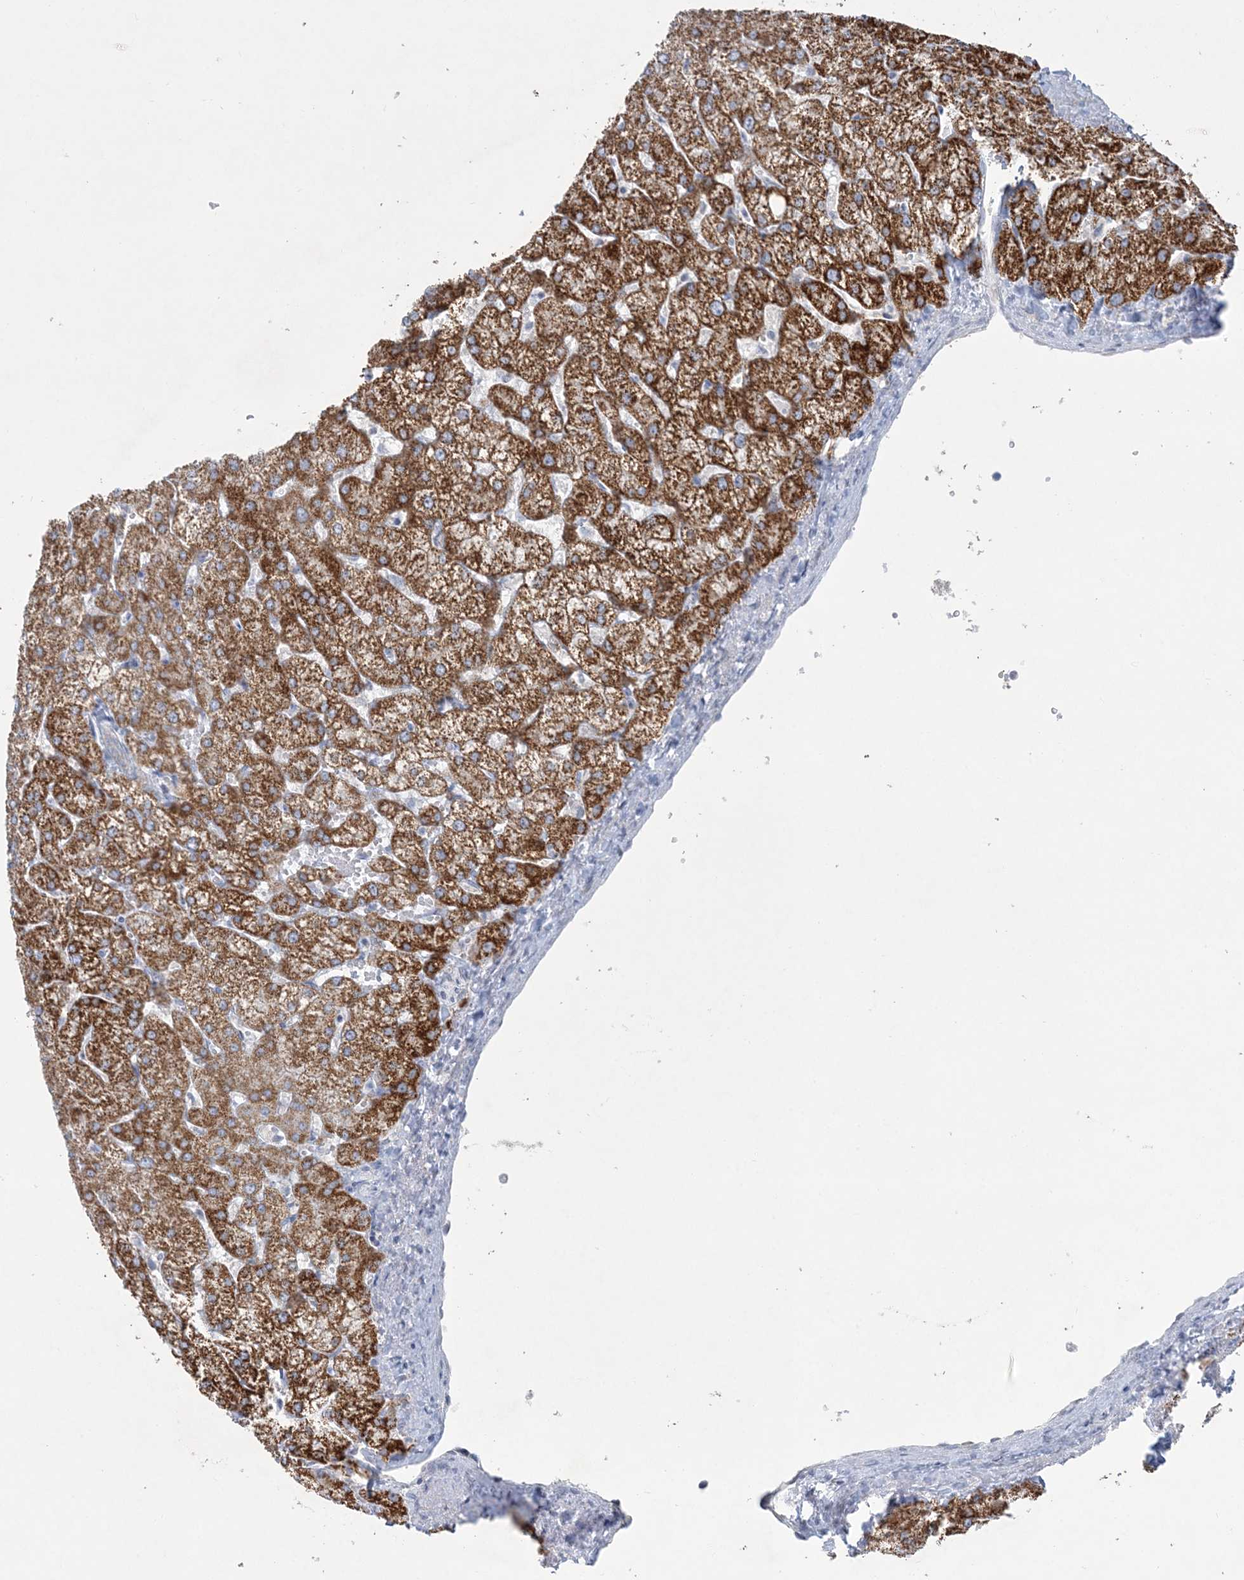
{"staining": {"intensity": "negative", "quantity": "none", "location": "none"}, "tissue": "liver", "cell_type": "Cholangiocytes", "image_type": "normal", "snomed": [{"axis": "morphology", "description": "Normal tissue, NOS"}, {"axis": "topography", "description": "Liver"}], "caption": "Immunohistochemistry (IHC) histopathology image of unremarkable liver: liver stained with DAB (3,3'-diaminobenzidine) shows no significant protein staining in cholangiocytes. (DAB immunohistochemistry with hematoxylin counter stain).", "gene": "TBC1D7", "patient": {"sex": "female", "age": 54}}